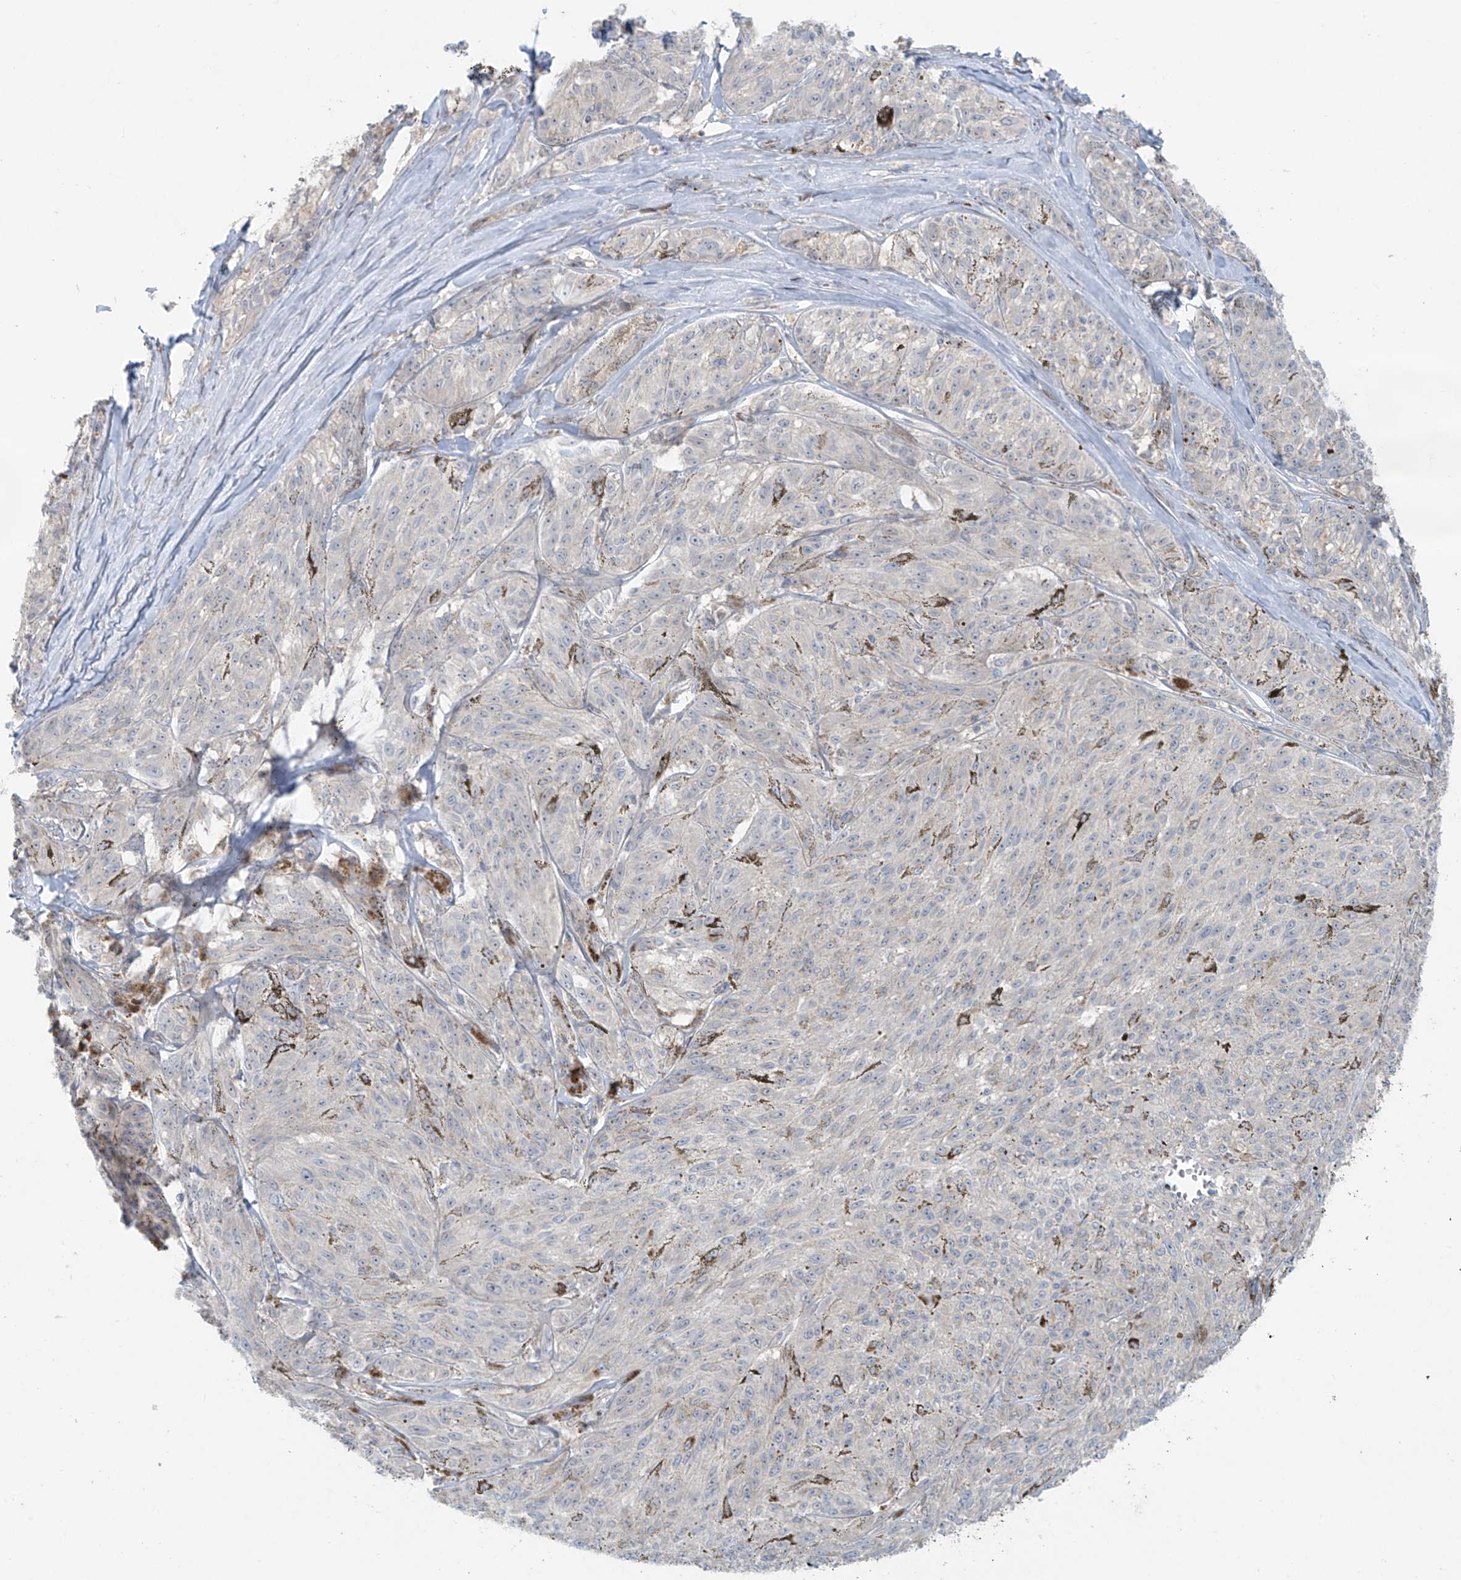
{"staining": {"intensity": "negative", "quantity": "none", "location": "none"}, "tissue": "melanoma", "cell_type": "Tumor cells", "image_type": "cancer", "snomed": [{"axis": "morphology", "description": "Malignant melanoma, NOS"}, {"axis": "topography", "description": "Skin"}], "caption": "Immunohistochemical staining of melanoma exhibits no significant staining in tumor cells.", "gene": "PPAT", "patient": {"sex": "female", "age": 72}}